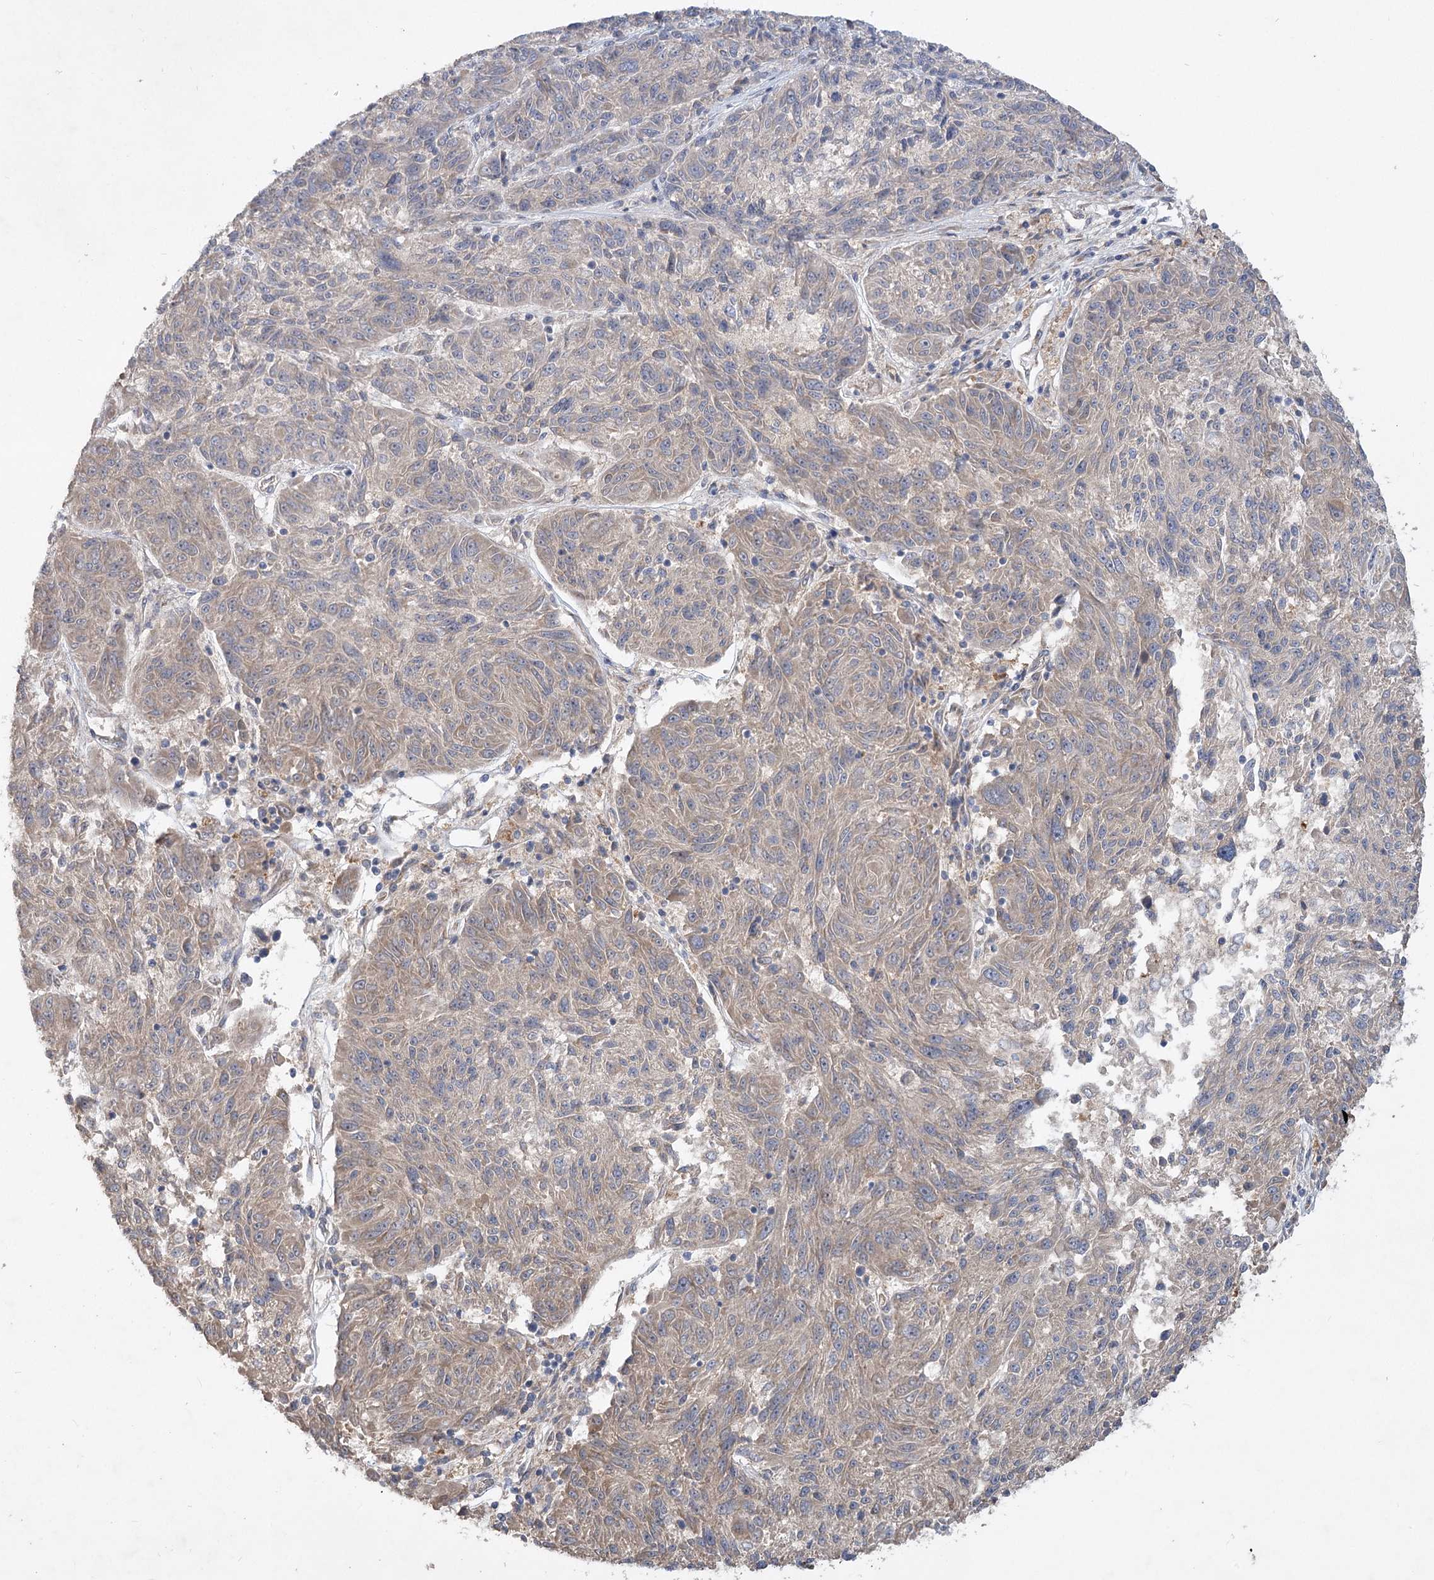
{"staining": {"intensity": "weak", "quantity": "25%-75%", "location": "cytoplasmic/membranous"}, "tissue": "melanoma", "cell_type": "Tumor cells", "image_type": "cancer", "snomed": [{"axis": "morphology", "description": "Malignant melanoma, NOS"}, {"axis": "topography", "description": "Skin"}], "caption": "Human melanoma stained with a protein marker reveals weak staining in tumor cells.", "gene": "RIN2", "patient": {"sex": "male", "age": 53}}